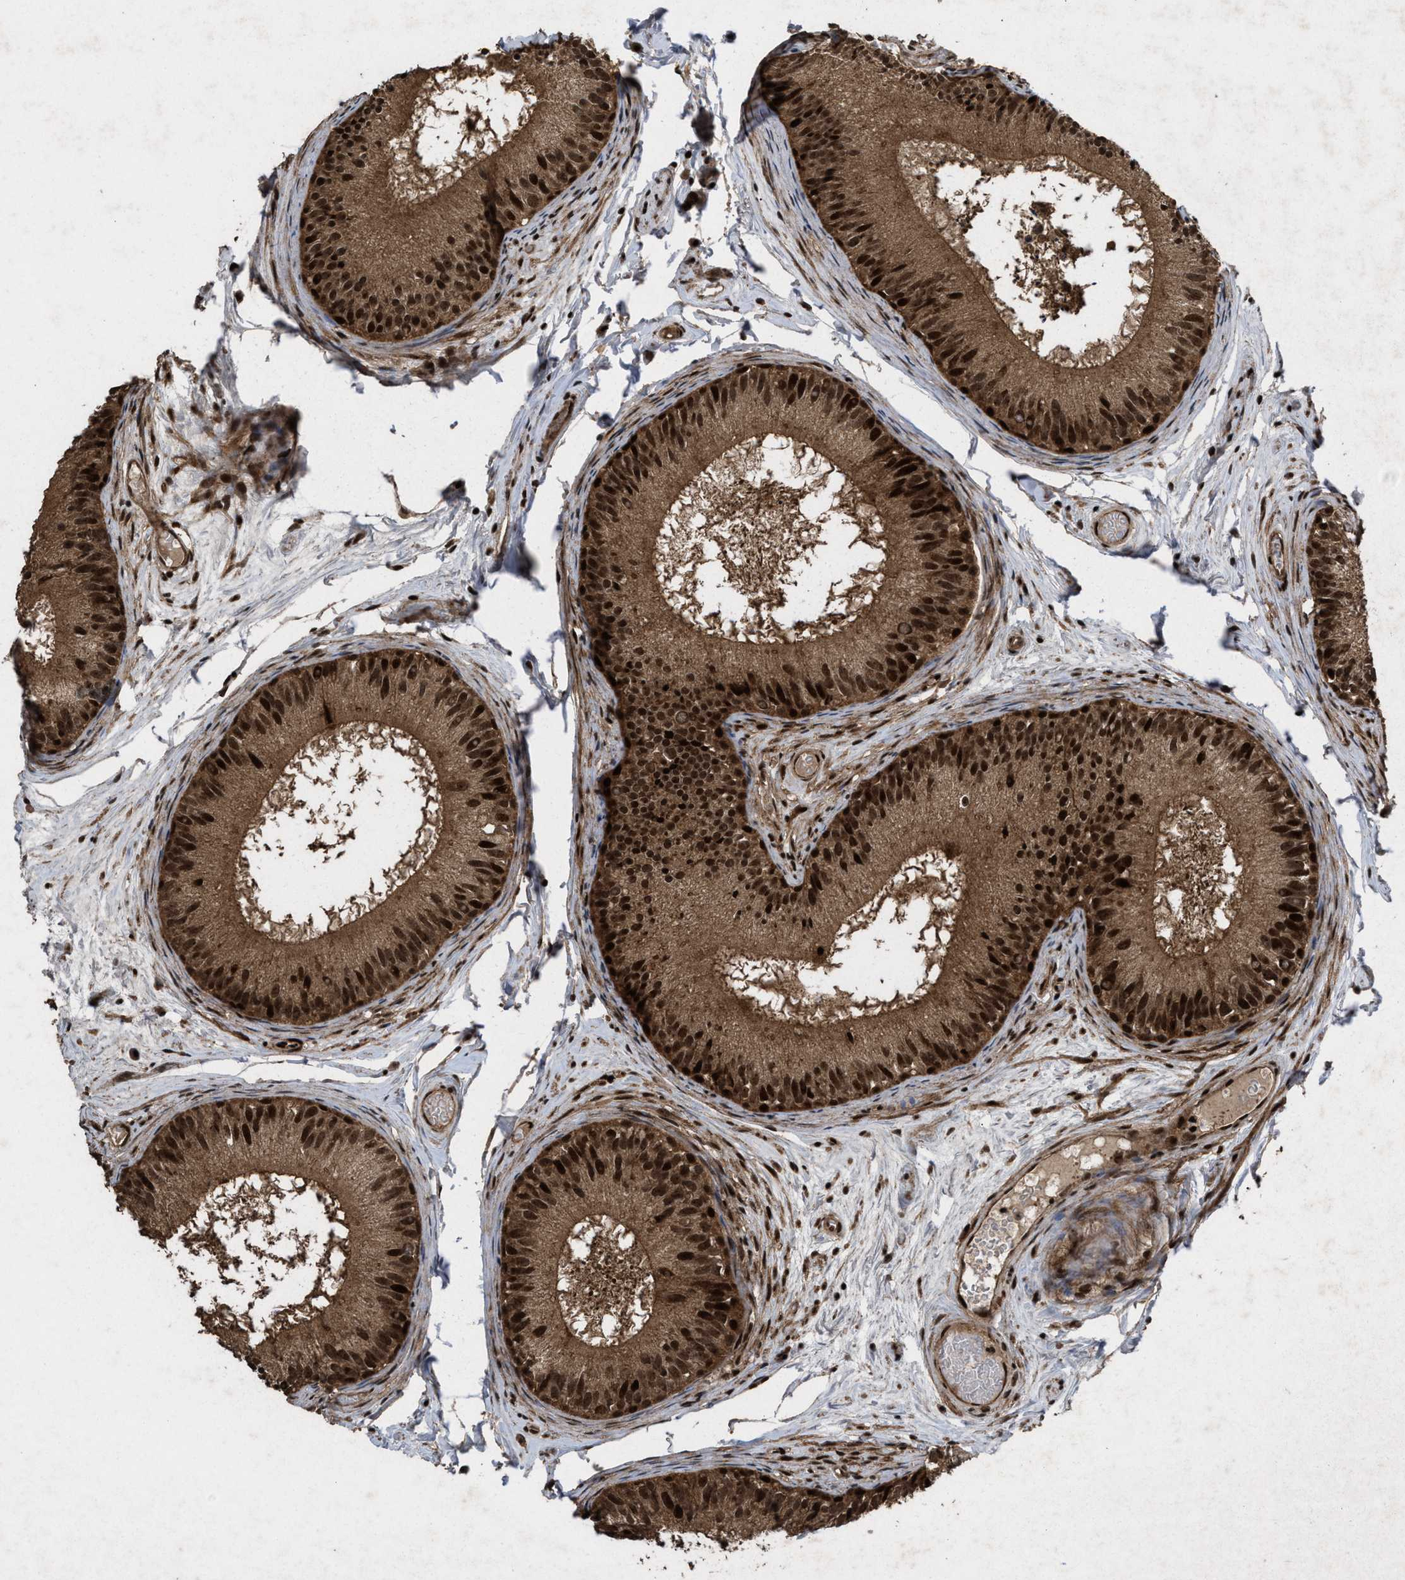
{"staining": {"intensity": "strong", "quantity": ">75%", "location": "cytoplasmic/membranous,nuclear"}, "tissue": "epididymis", "cell_type": "Glandular cells", "image_type": "normal", "snomed": [{"axis": "morphology", "description": "Normal tissue, NOS"}, {"axis": "topography", "description": "Epididymis"}], "caption": "Immunohistochemistry (IHC) of normal epididymis demonstrates high levels of strong cytoplasmic/membranous,nuclear staining in about >75% of glandular cells. (IHC, brightfield microscopy, high magnification).", "gene": "WIZ", "patient": {"sex": "male", "age": 46}}